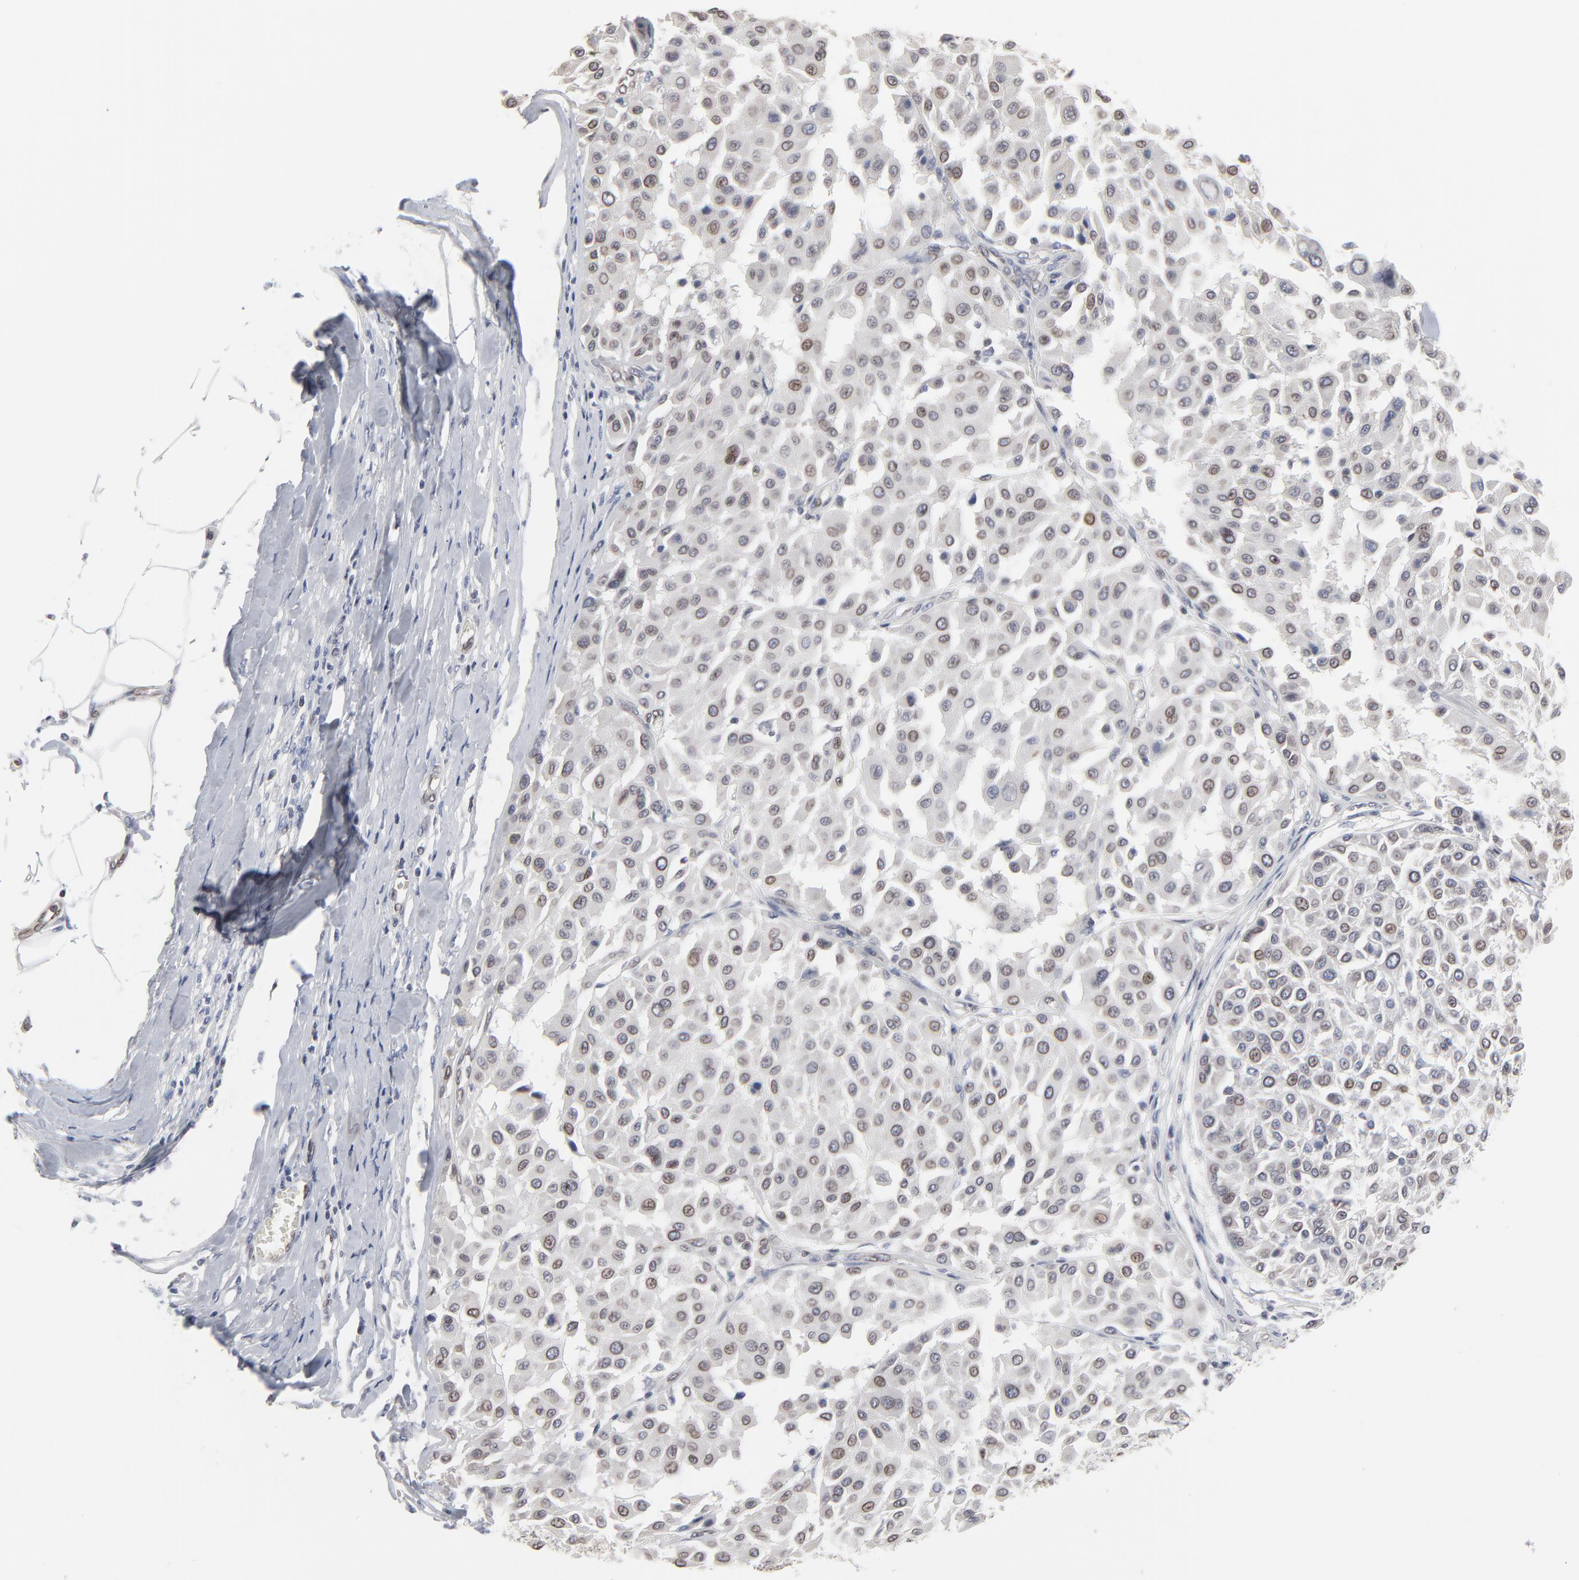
{"staining": {"intensity": "weak", "quantity": "25%-75%", "location": "cytoplasmic/membranous,nuclear"}, "tissue": "melanoma", "cell_type": "Tumor cells", "image_type": "cancer", "snomed": [{"axis": "morphology", "description": "Malignant melanoma, Metastatic site"}, {"axis": "topography", "description": "Soft tissue"}], "caption": "Immunohistochemistry (DAB (3,3'-diaminobenzidine)) staining of malignant melanoma (metastatic site) exhibits weak cytoplasmic/membranous and nuclear protein staining in about 25%-75% of tumor cells.", "gene": "SYNE2", "patient": {"sex": "male", "age": 41}}